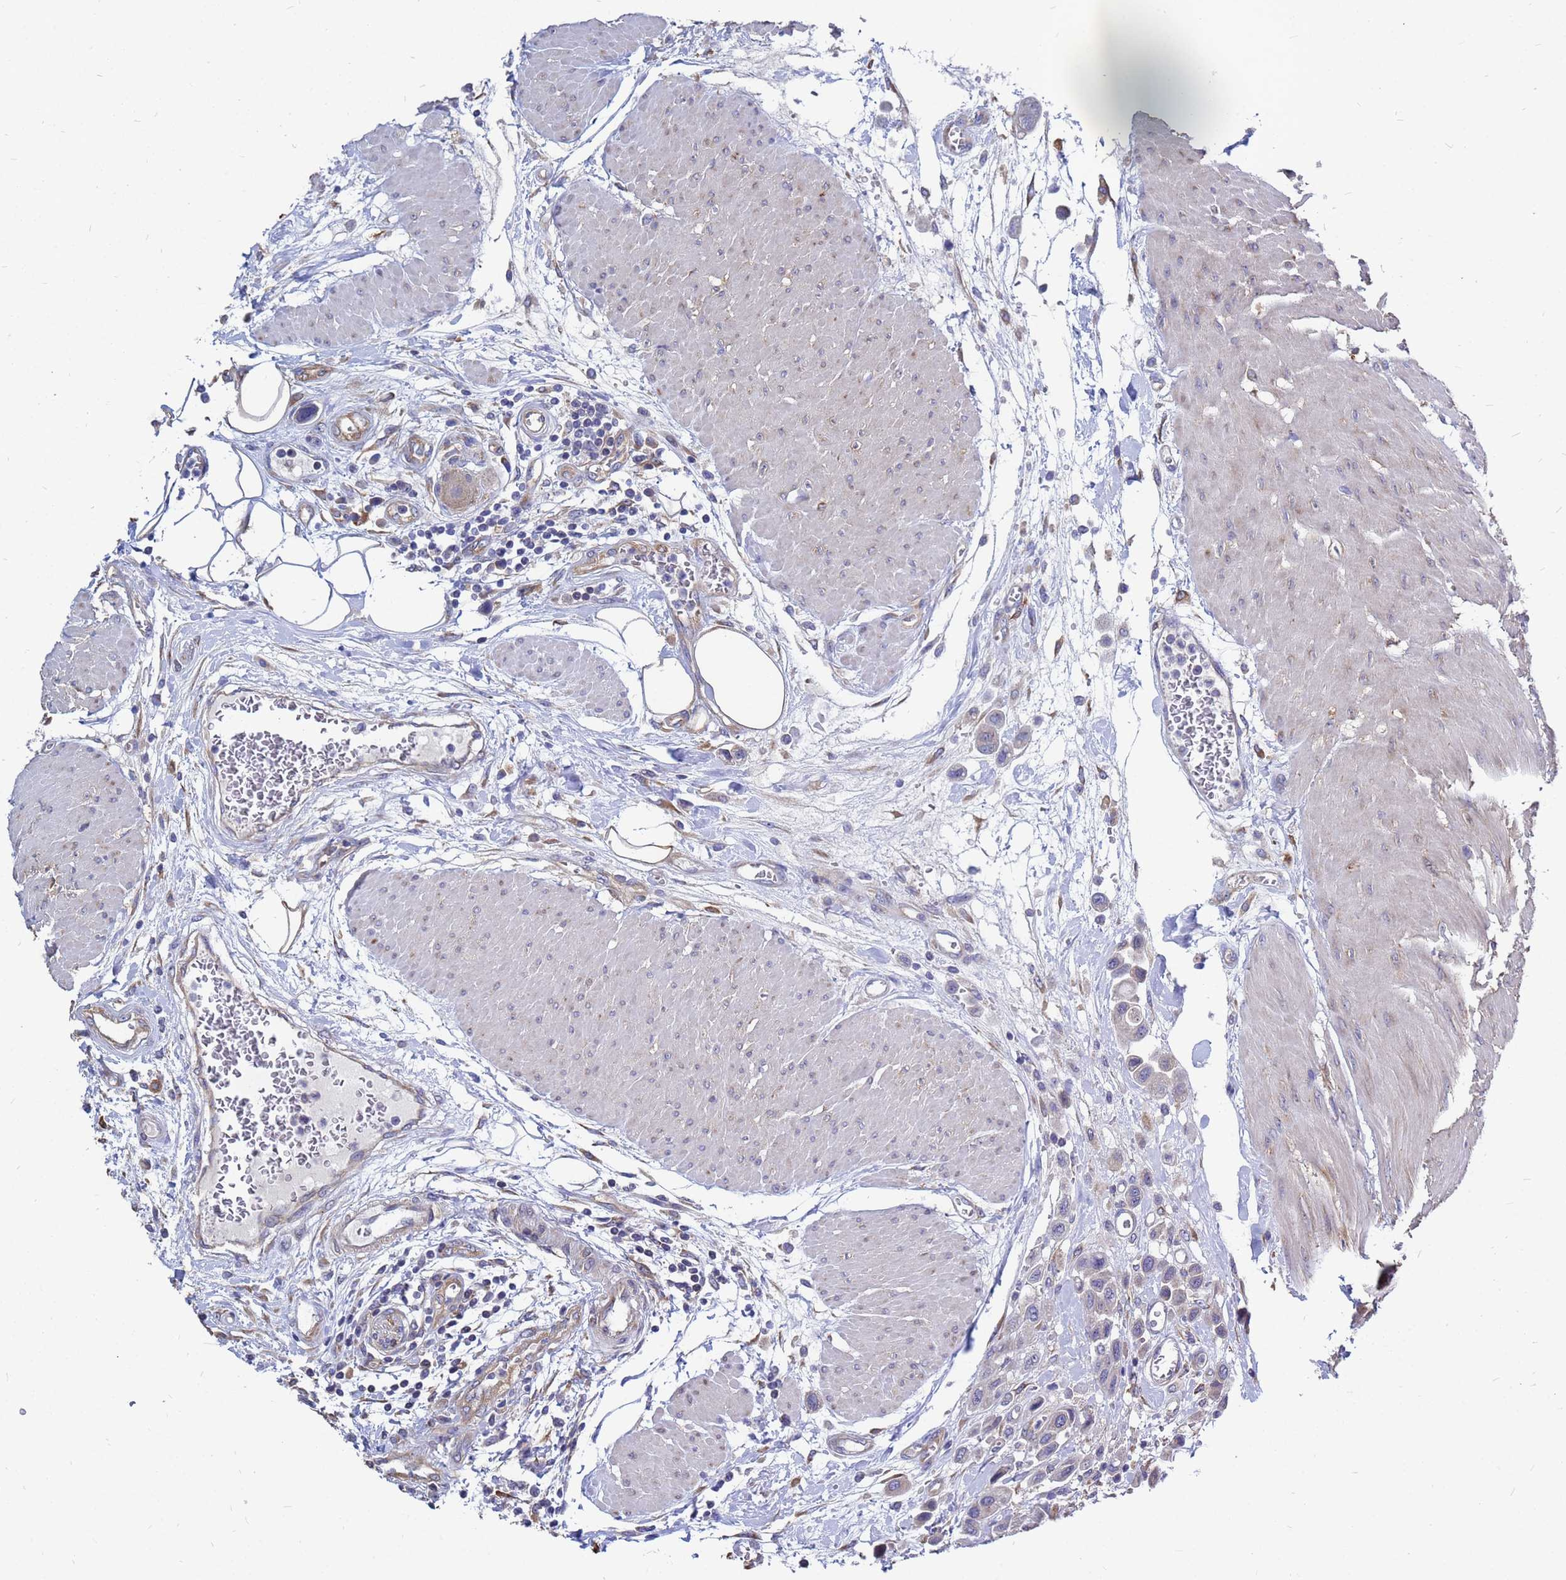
{"staining": {"intensity": "weak", "quantity": "<25%", "location": "cytoplasmic/membranous"}, "tissue": "urothelial cancer", "cell_type": "Tumor cells", "image_type": "cancer", "snomed": [{"axis": "morphology", "description": "Urothelial carcinoma, High grade"}, {"axis": "topography", "description": "Urinary bladder"}], "caption": "An immunohistochemistry (IHC) image of urothelial cancer is shown. There is no staining in tumor cells of urothelial cancer. (DAB immunohistochemistry (IHC) visualized using brightfield microscopy, high magnification).", "gene": "MOB2", "patient": {"sex": "male", "age": 50}}